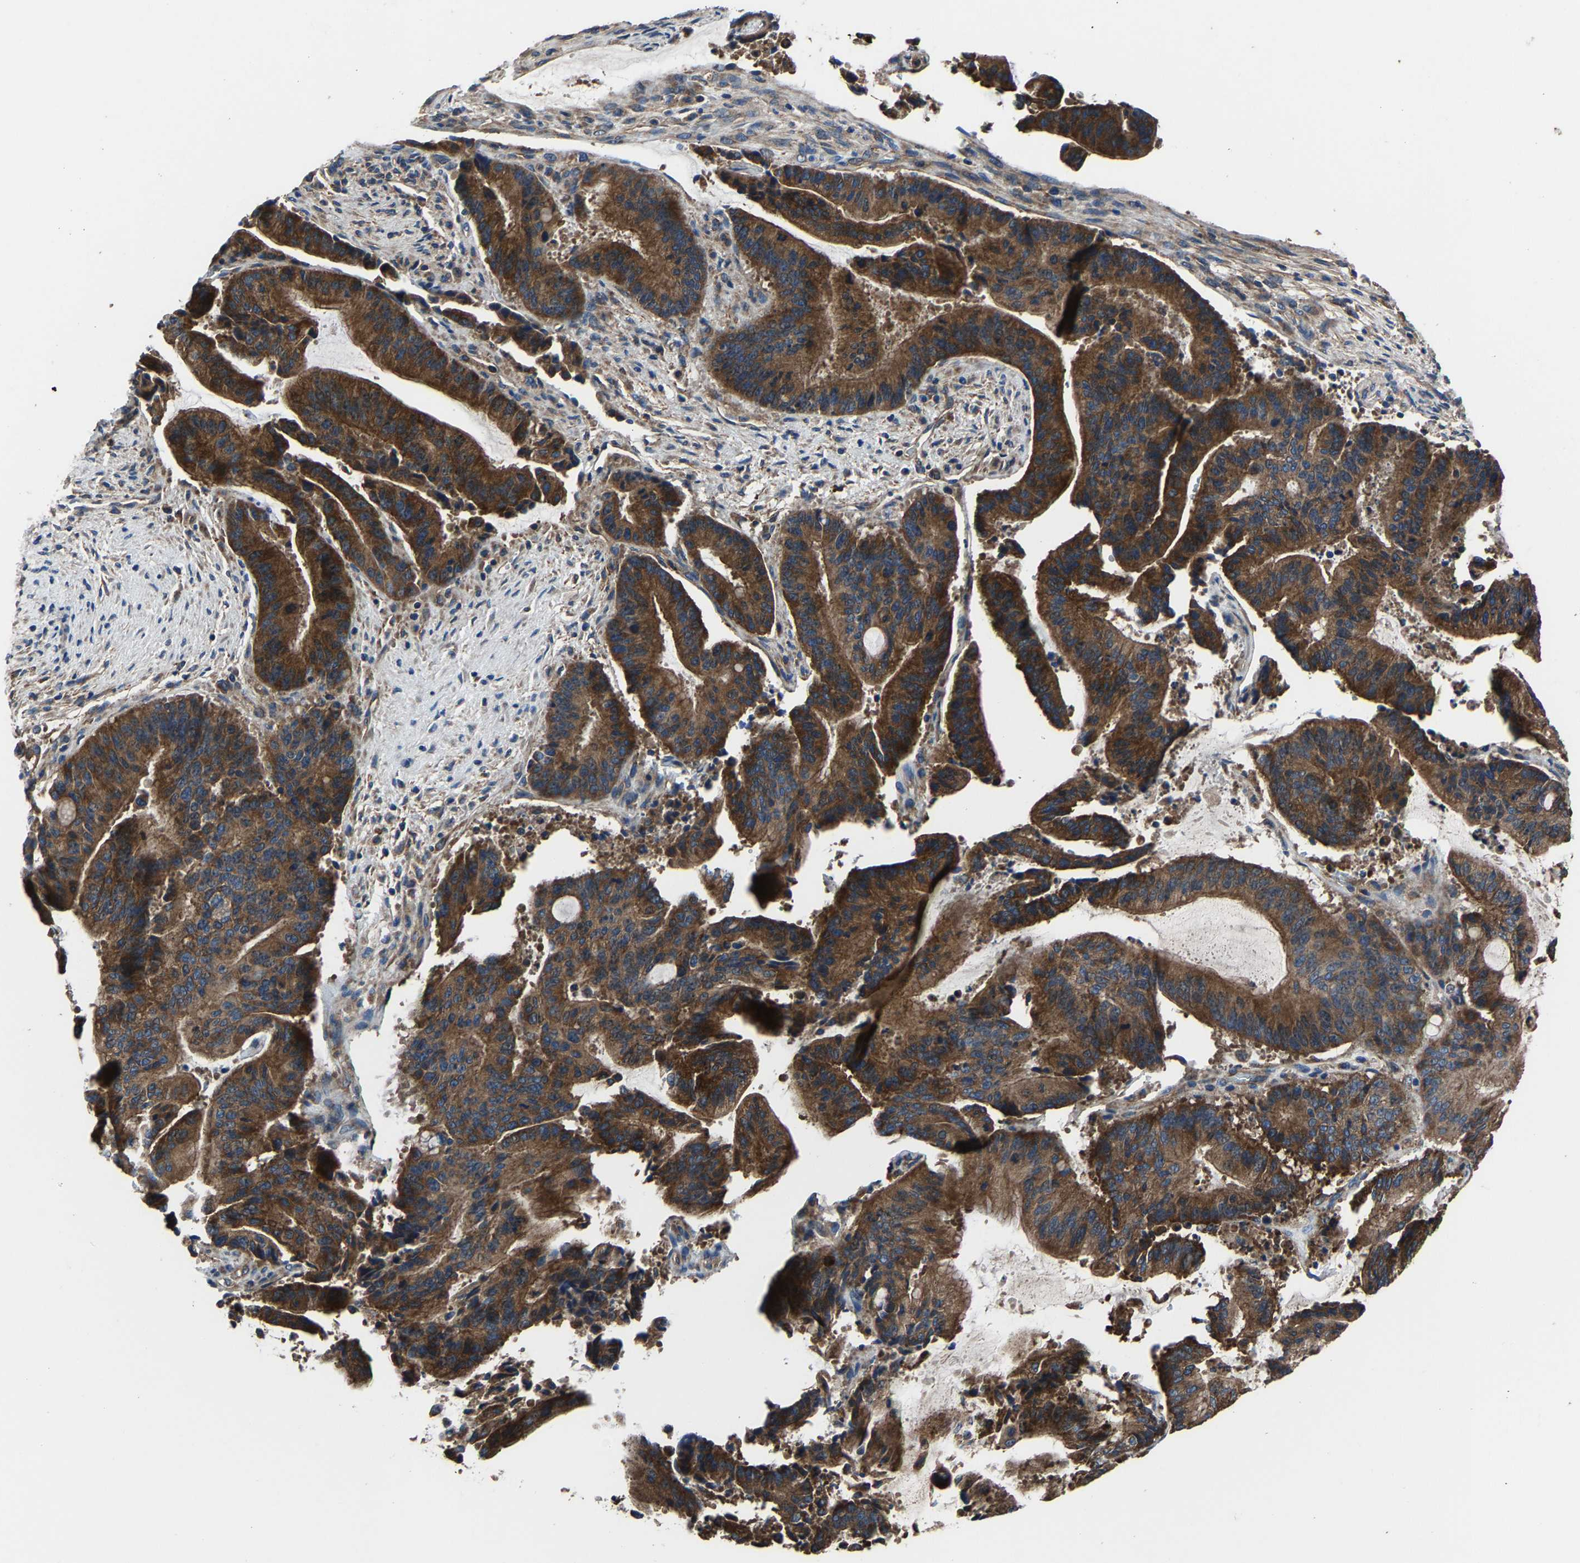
{"staining": {"intensity": "strong", "quantity": ">75%", "location": "cytoplasmic/membranous"}, "tissue": "liver cancer", "cell_type": "Tumor cells", "image_type": "cancer", "snomed": [{"axis": "morphology", "description": "Normal tissue, NOS"}, {"axis": "morphology", "description": "Cholangiocarcinoma"}, {"axis": "topography", "description": "Liver"}, {"axis": "topography", "description": "Peripheral nerve tissue"}], "caption": "Liver cancer was stained to show a protein in brown. There is high levels of strong cytoplasmic/membranous expression in about >75% of tumor cells.", "gene": "KIAA1958", "patient": {"sex": "female", "age": 73}}